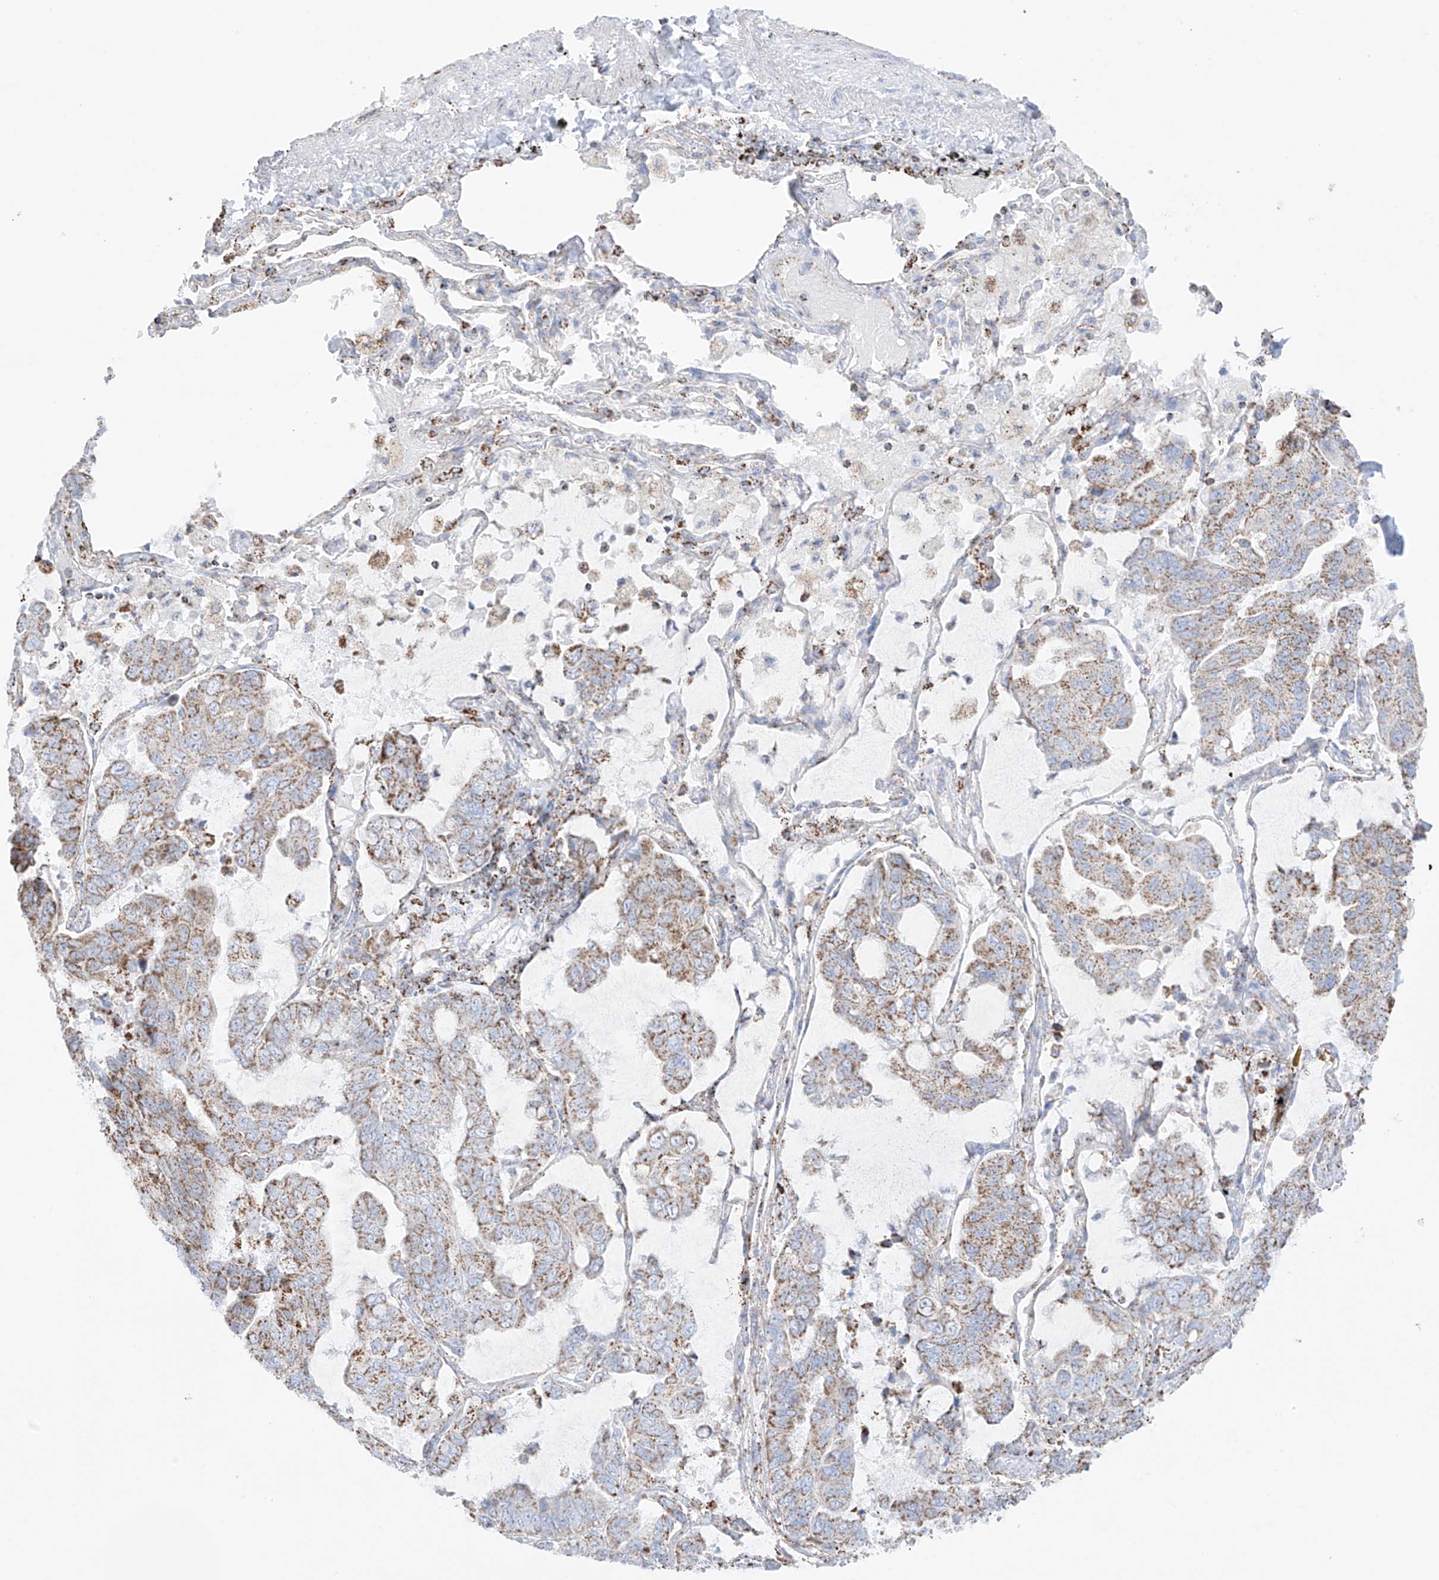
{"staining": {"intensity": "moderate", "quantity": "25%-75%", "location": "cytoplasmic/membranous"}, "tissue": "lung cancer", "cell_type": "Tumor cells", "image_type": "cancer", "snomed": [{"axis": "morphology", "description": "Adenocarcinoma, NOS"}, {"axis": "topography", "description": "Lung"}], "caption": "The histopathology image demonstrates immunohistochemical staining of lung cancer. There is moderate cytoplasmic/membranous positivity is seen in approximately 25%-75% of tumor cells. (DAB (3,3'-diaminobenzidine) IHC, brown staining for protein, blue staining for nuclei).", "gene": "XKR3", "patient": {"sex": "male", "age": 64}}